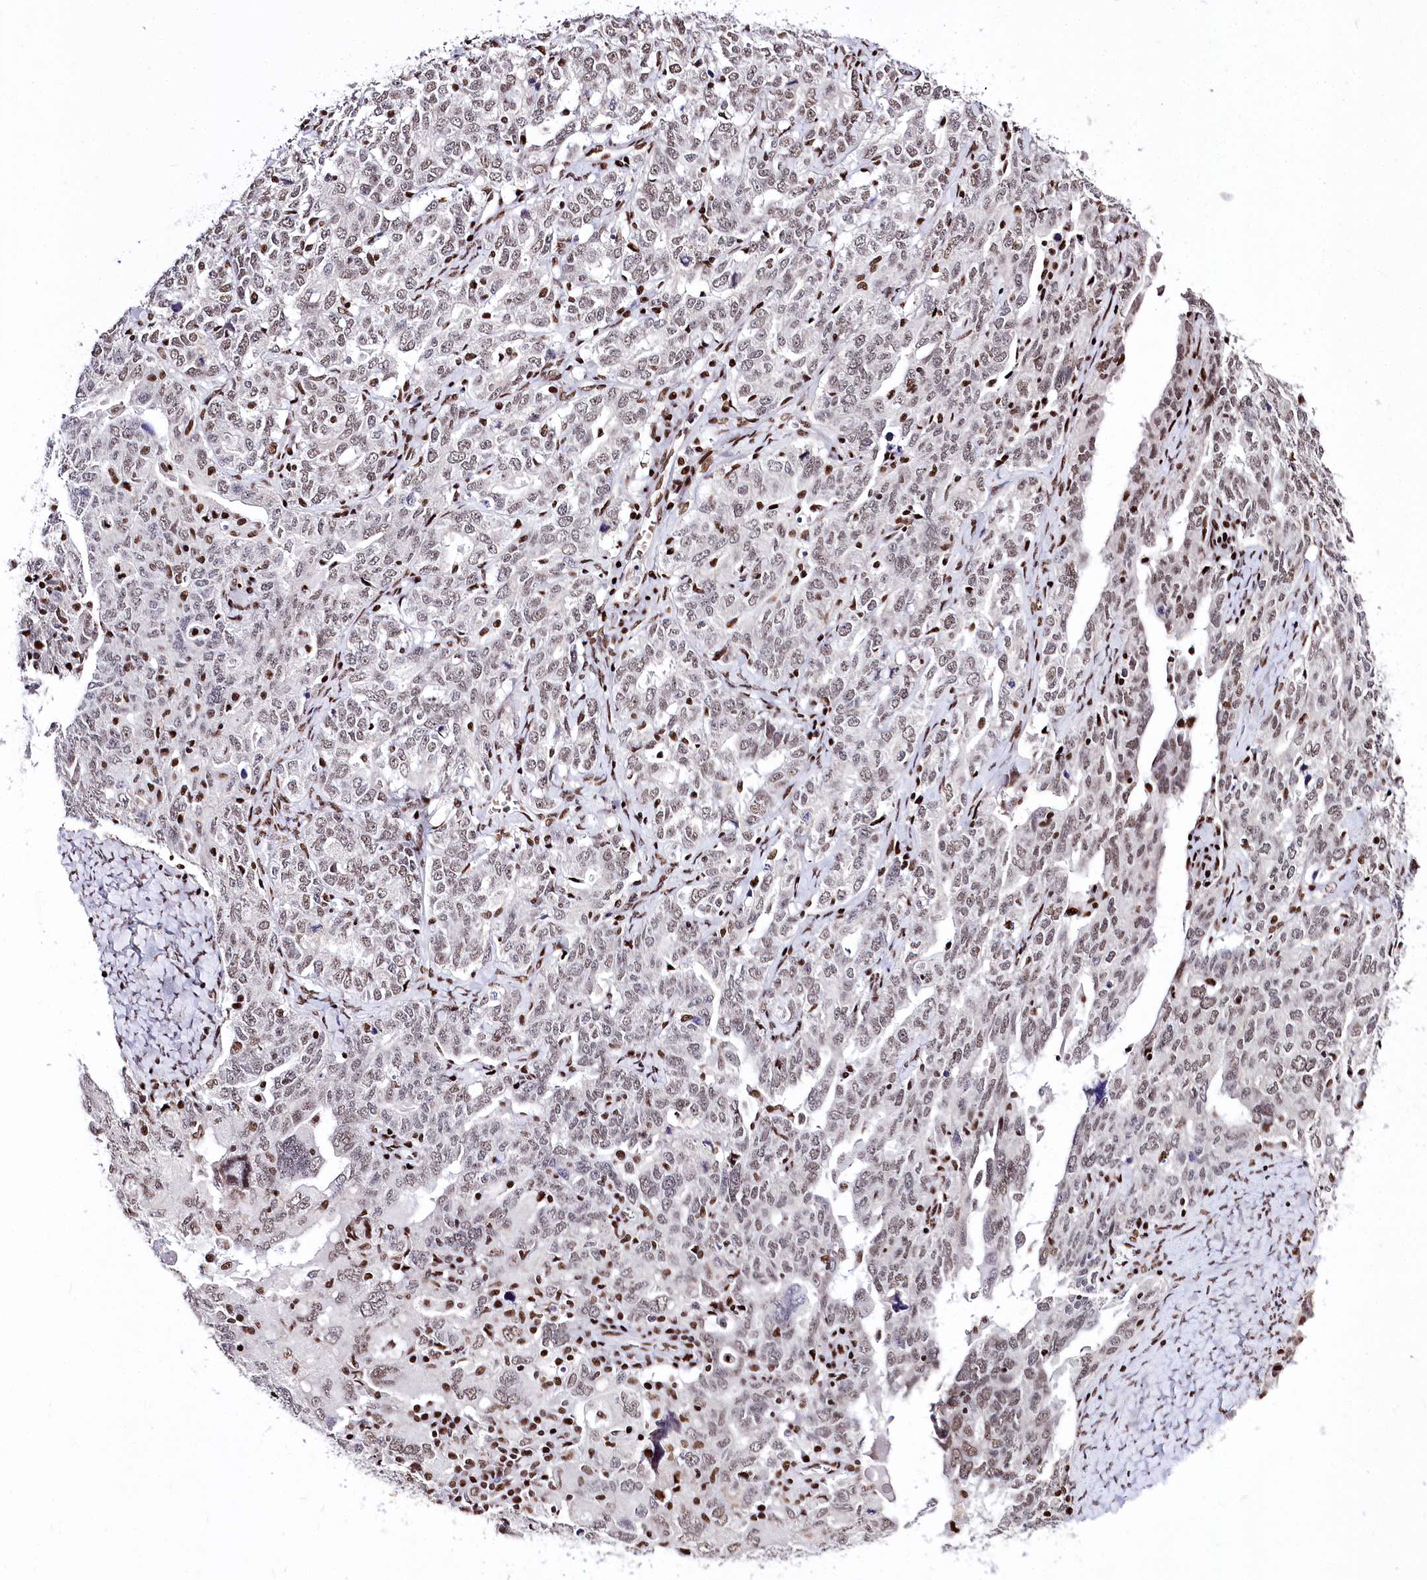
{"staining": {"intensity": "negative", "quantity": "none", "location": "none"}, "tissue": "ovarian cancer", "cell_type": "Tumor cells", "image_type": "cancer", "snomed": [{"axis": "morphology", "description": "Carcinoma, endometroid"}, {"axis": "topography", "description": "Ovary"}], "caption": "This is an immunohistochemistry image of ovarian cancer (endometroid carcinoma). There is no positivity in tumor cells.", "gene": "POU4F3", "patient": {"sex": "female", "age": 62}}